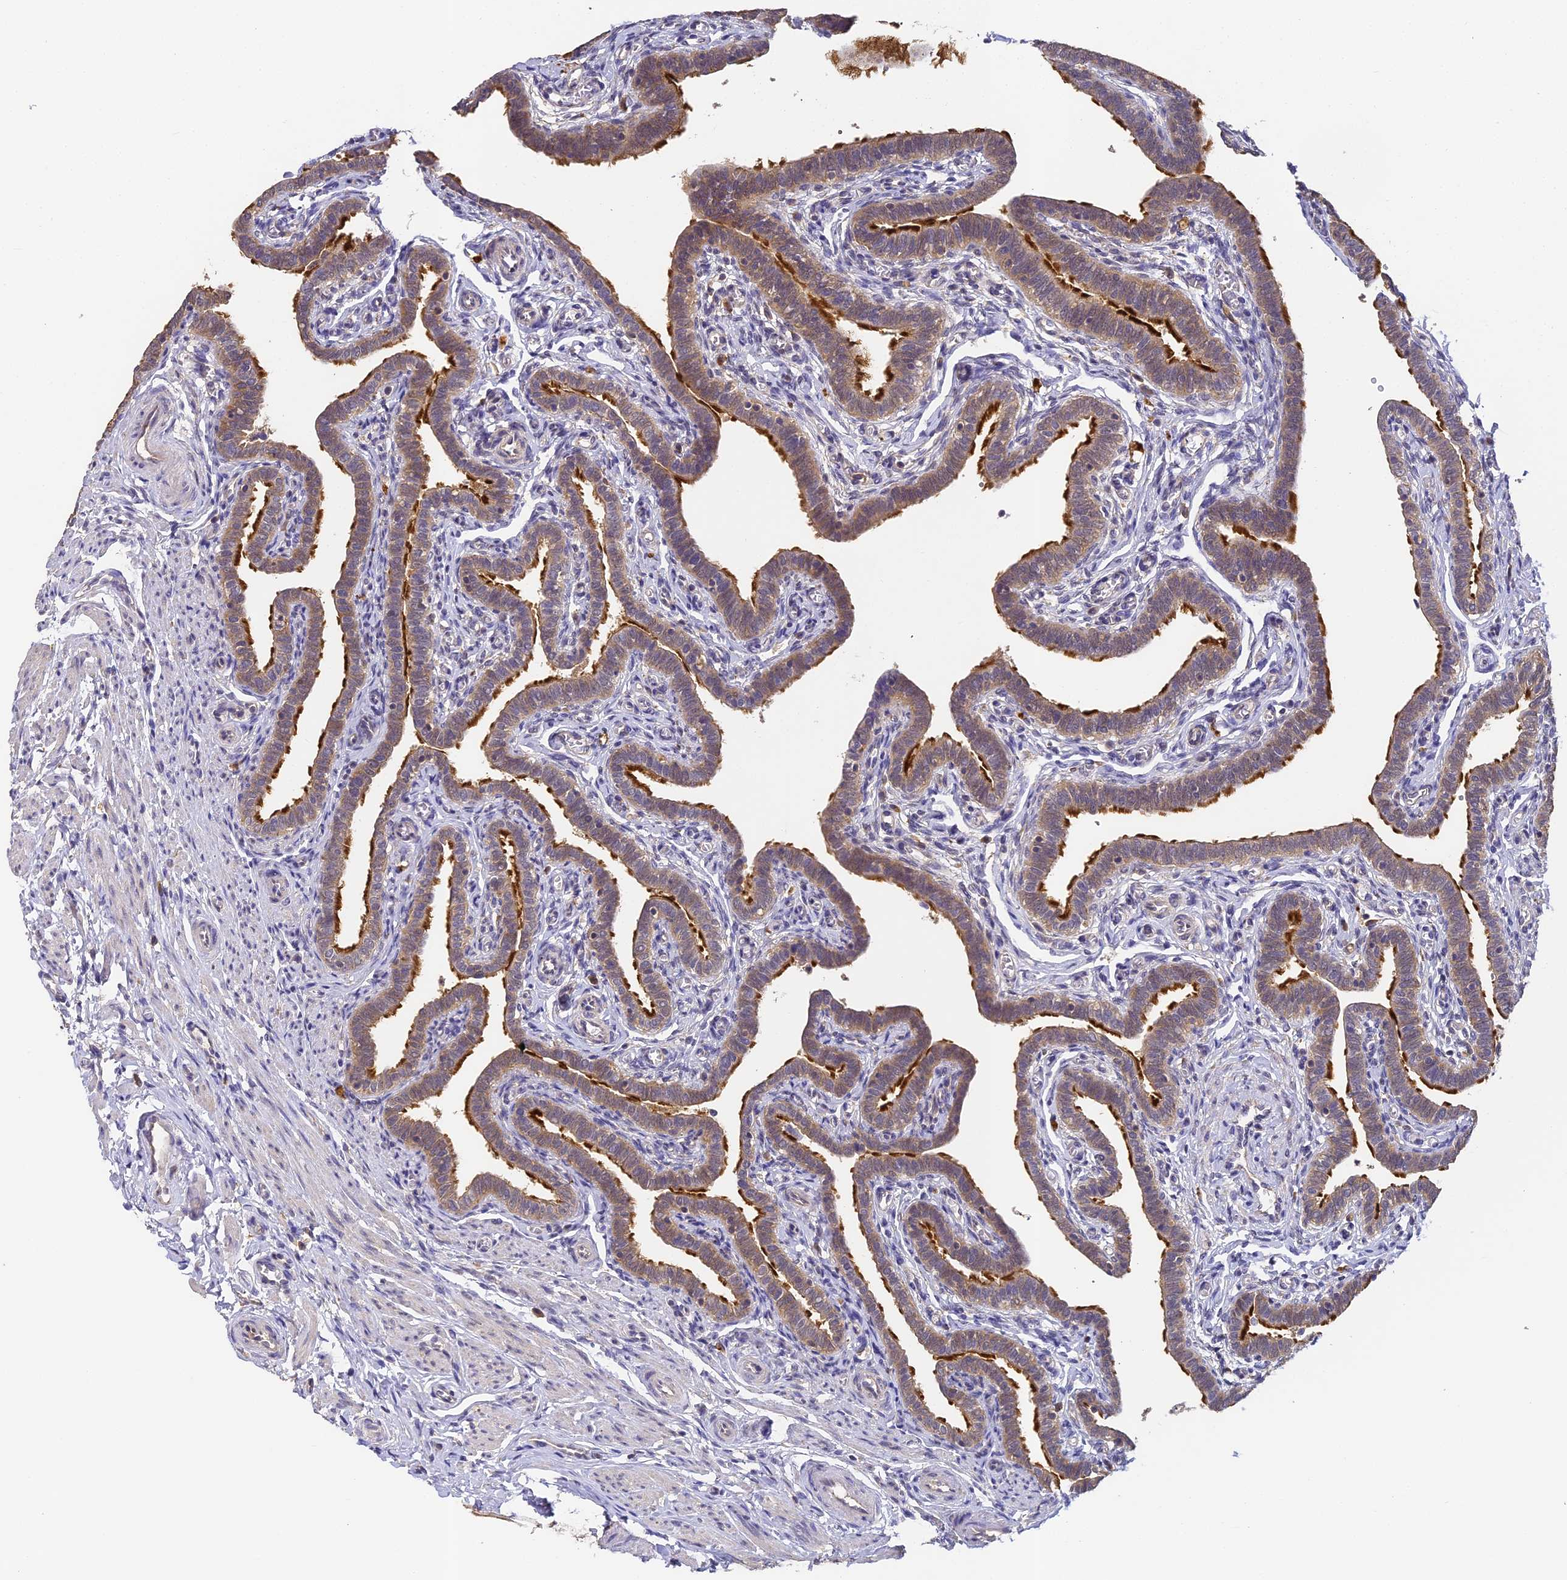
{"staining": {"intensity": "strong", "quantity": ">75%", "location": "cytoplasmic/membranous"}, "tissue": "fallopian tube", "cell_type": "Glandular cells", "image_type": "normal", "snomed": [{"axis": "morphology", "description": "Normal tissue, NOS"}, {"axis": "topography", "description": "Fallopian tube"}], "caption": "Immunohistochemical staining of benign fallopian tube displays high levels of strong cytoplasmic/membranous staining in about >75% of glandular cells.", "gene": "YAE1", "patient": {"sex": "female", "age": 36}}